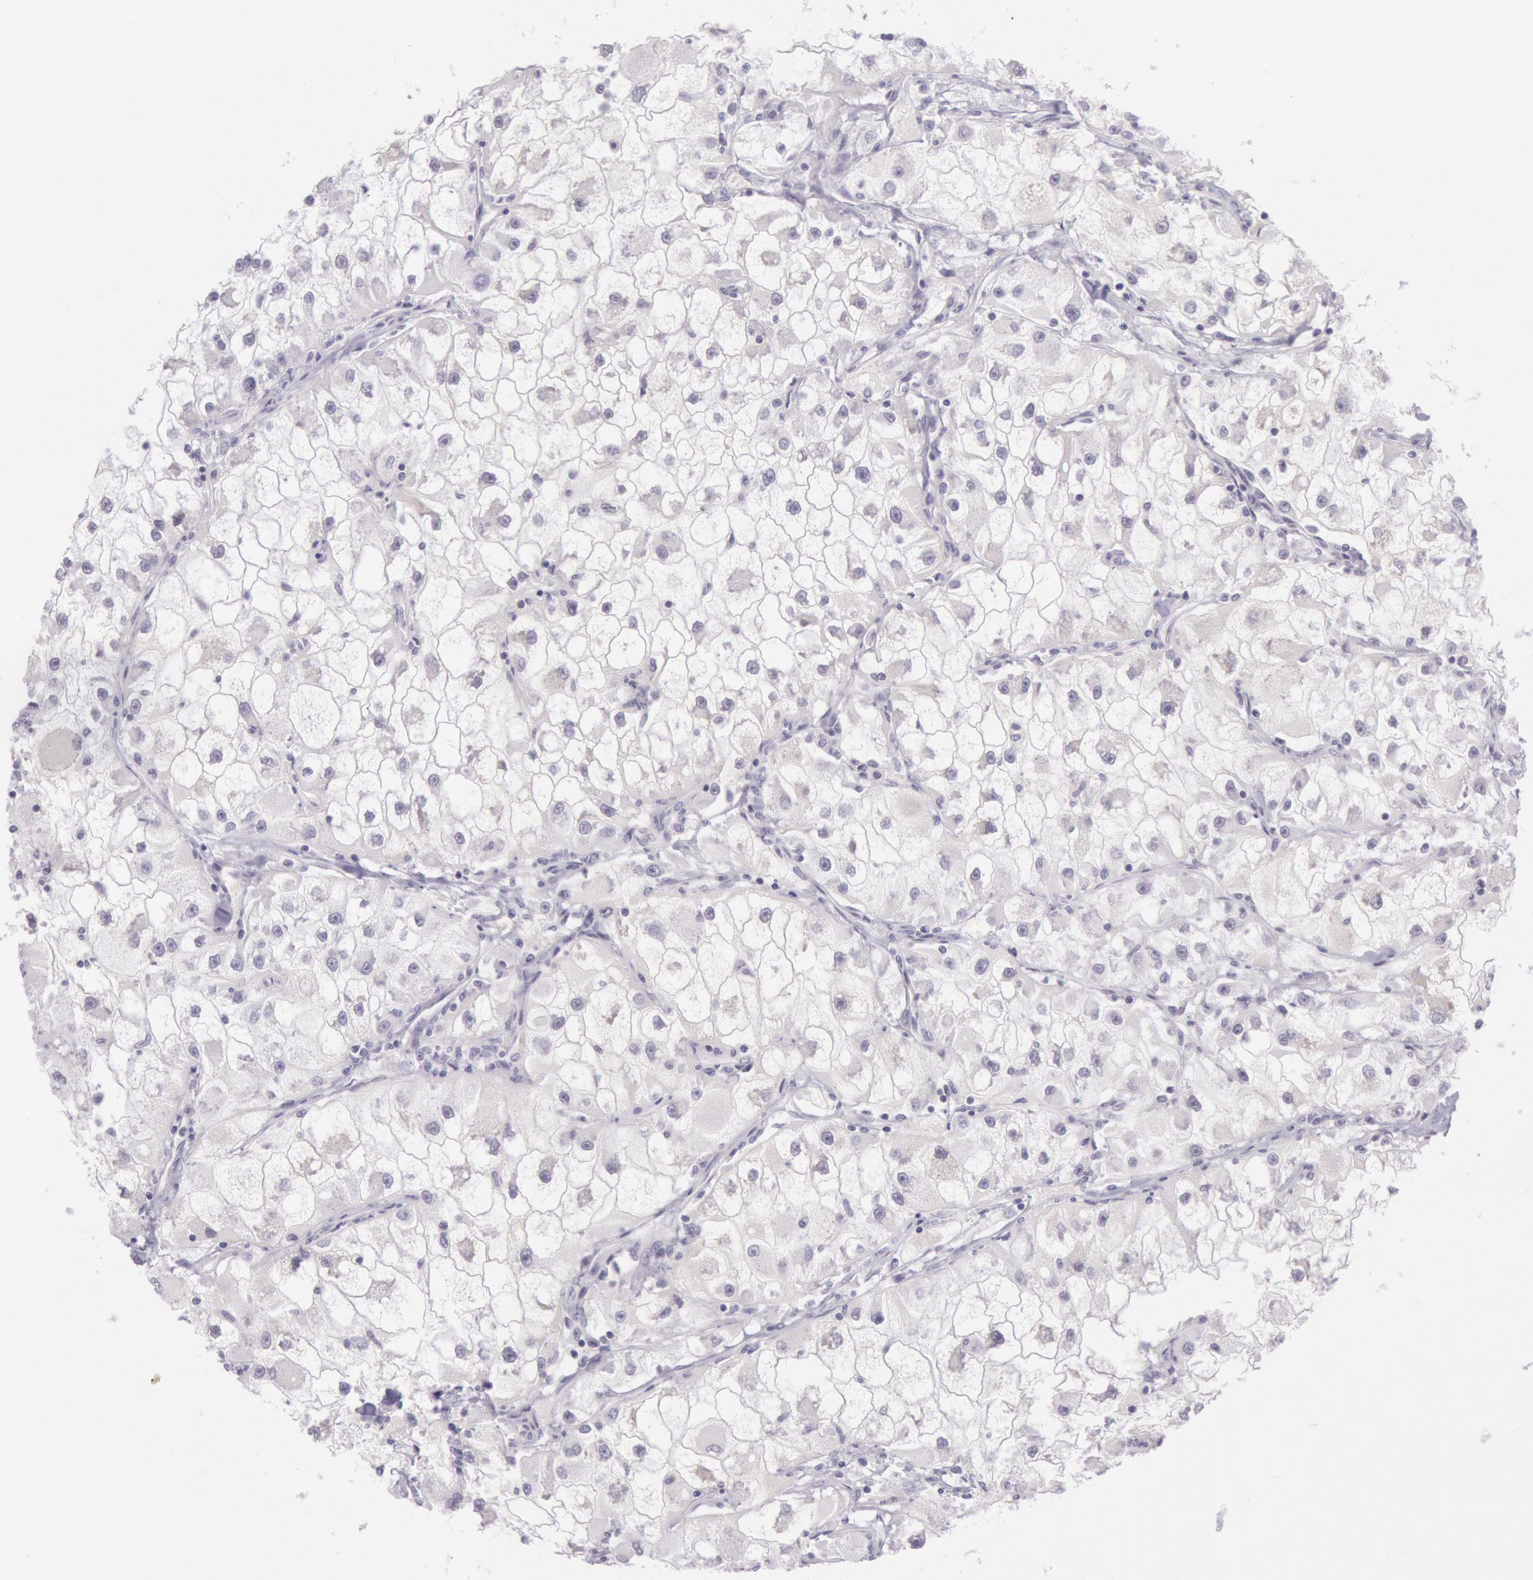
{"staining": {"intensity": "negative", "quantity": "none", "location": "none"}, "tissue": "renal cancer", "cell_type": "Tumor cells", "image_type": "cancer", "snomed": [{"axis": "morphology", "description": "Adenocarcinoma, NOS"}, {"axis": "topography", "description": "Kidney"}], "caption": "Tumor cells are negative for brown protein staining in renal adenocarcinoma.", "gene": "CKB", "patient": {"sex": "female", "age": 73}}